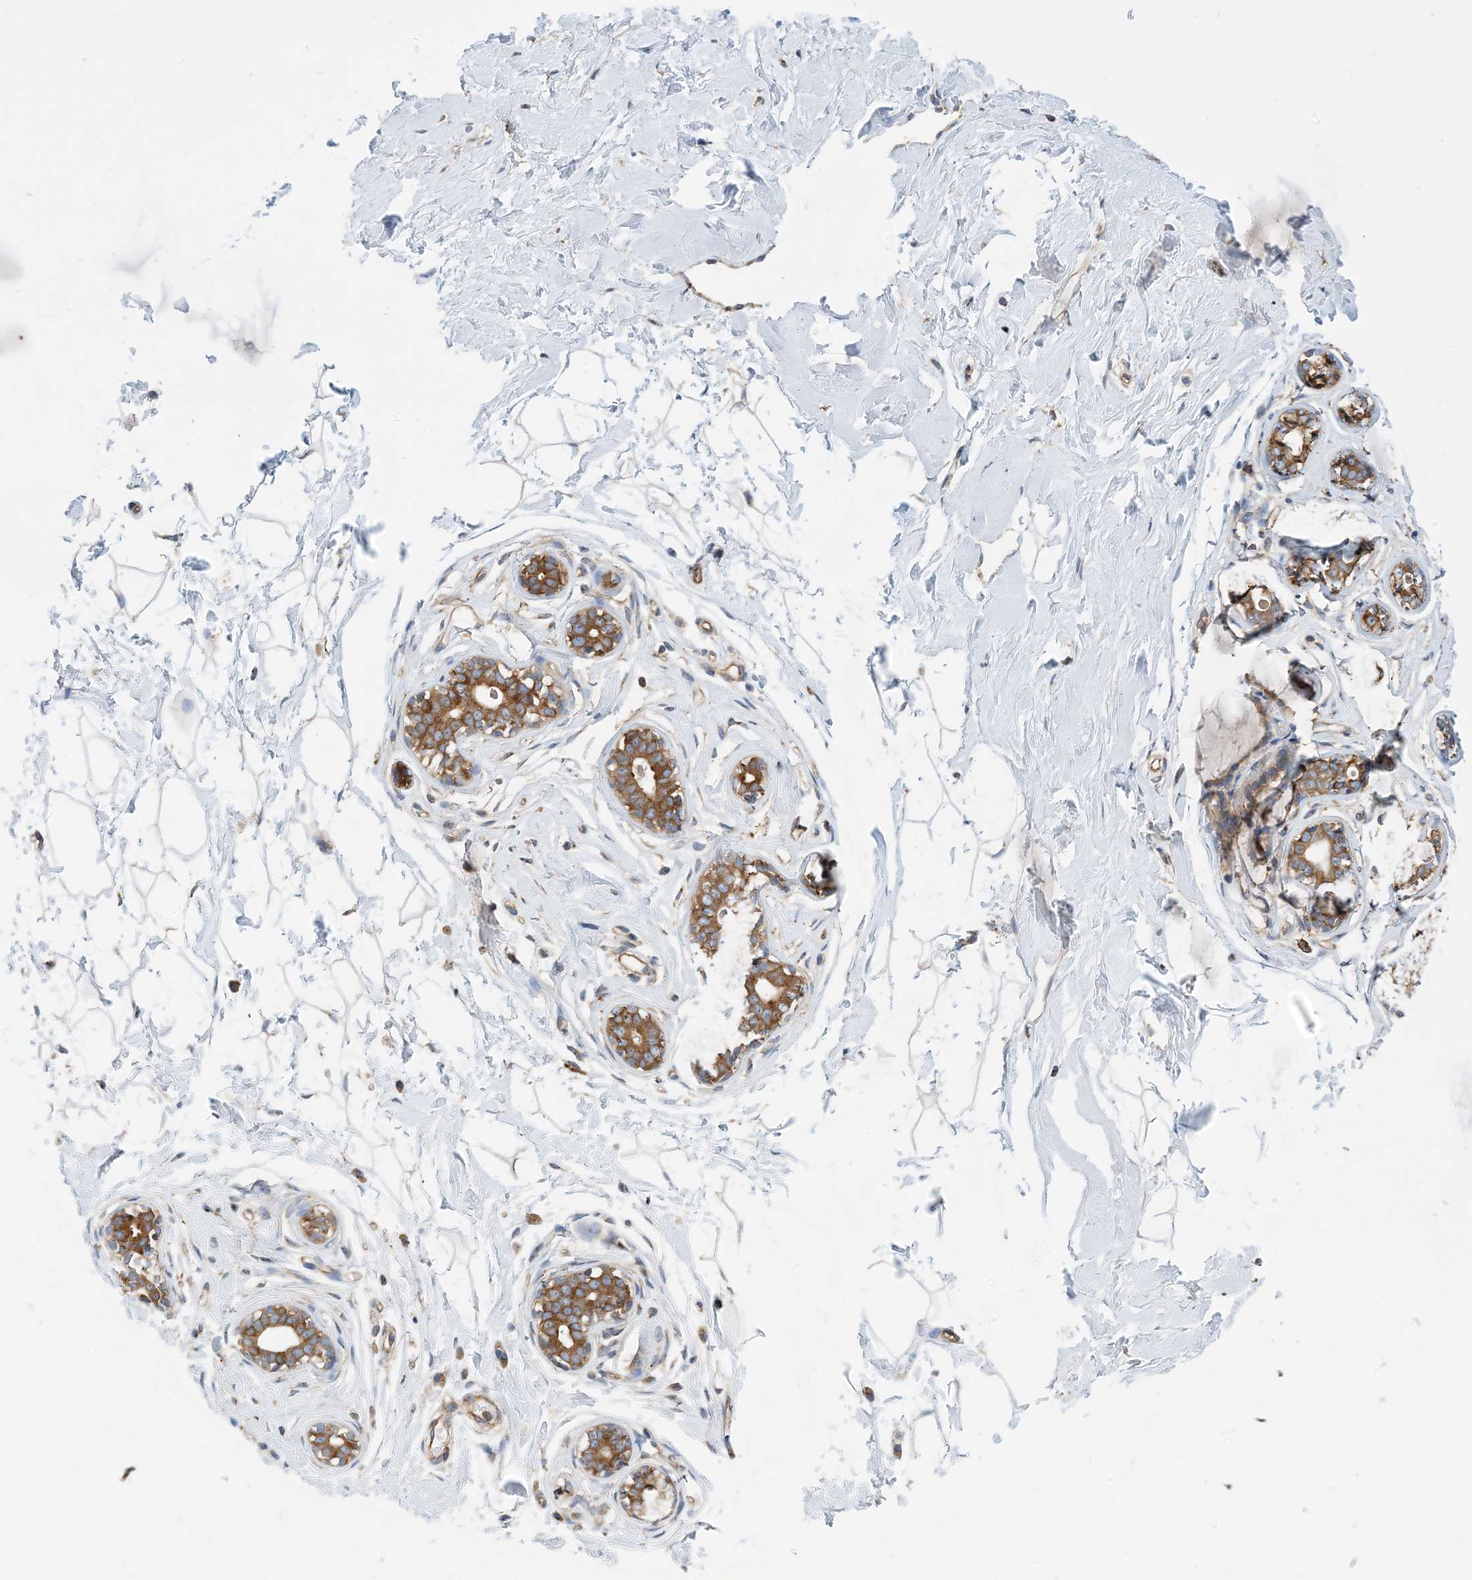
{"staining": {"intensity": "weak", "quantity": ">75%", "location": "cytoplasmic/membranous"}, "tissue": "breast", "cell_type": "Adipocytes", "image_type": "normal", "snomed": [{"axis": "morphology", "description": "Normal tissue, NOS"}, {"axis": "morphology", "description": "Adenoma, NOS"}, {"axis": "topography", "description": "Breast"}], "caption": "A brown stain highlights weak cytoplasmic/membranous staining of a protein in adipocytes of benign human breast. The staining was performed using DAB (3,3'-diaminobenzidine), with brown indicating positive protein expression. Nuclei are stained blue with hematoxylin.", "gene": "DYNC1LI1", "patient": {"sex": "female", "age": 23}}